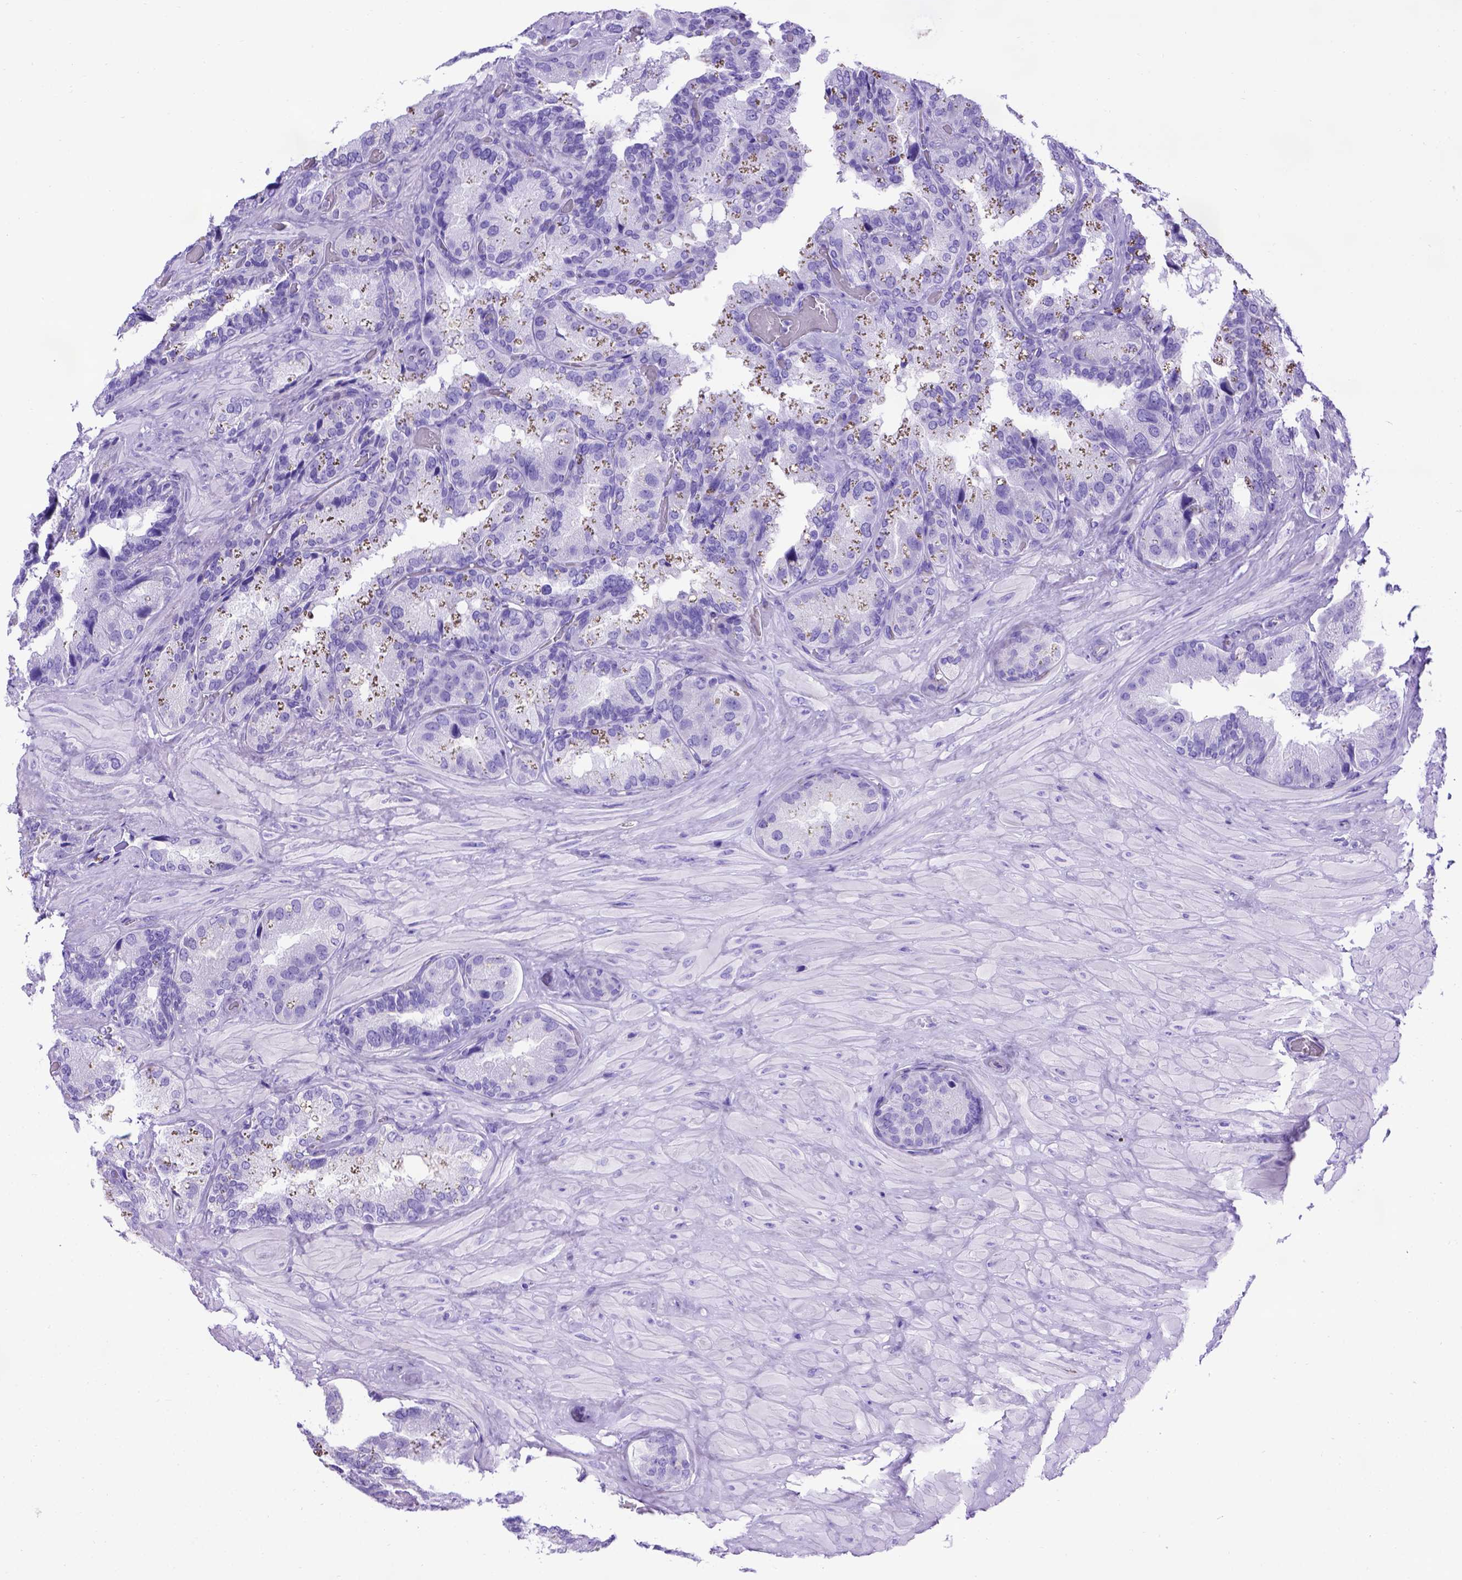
{"staining": {"intensity": "negative", "quantity": "none", "location": "none"}, "tissue": "seminal vesicle", "cell_type": "Glandular cells", "image_type": "normal", "snomed": [{"axis": "morphology", "description": "Normal tissue, NOS"}, {"axis": "topography", "description": "Seminal veicle"}], "caption": "High magnification brightfield microscopy of normal seminal vesicle stained with DAB (3,3'-diaminobenzidine) (brown) and counterstained with hematoxylin (blue): glandular cells show no significant staining.", "gene": "MEOX2", "patient": {"sex": "male", "age": 60}}